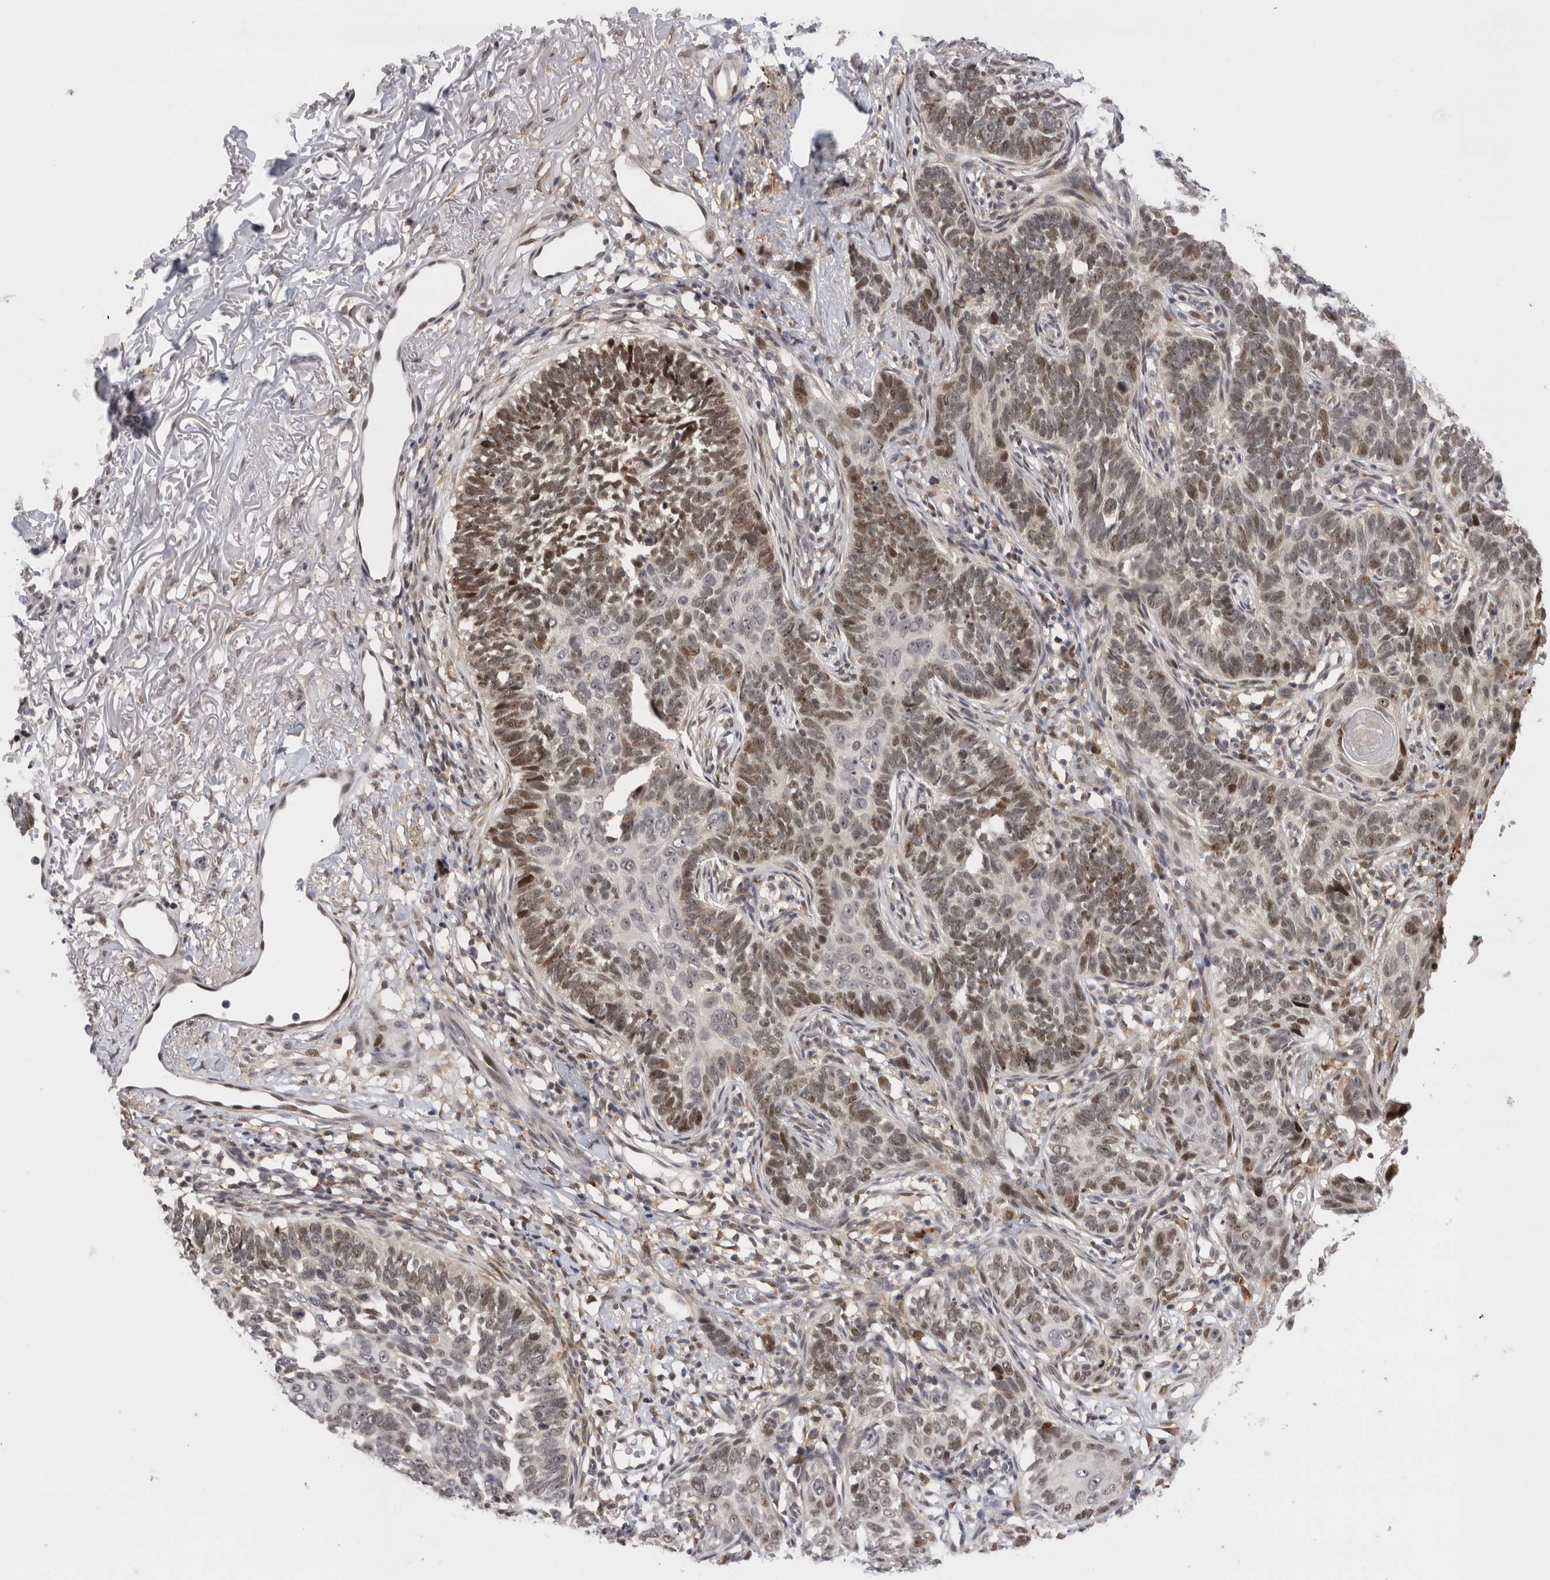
{"staining": {"intensity": "moderate", "quantity": ">75%", "location": "nuclear"}, "tissue": "skin cancer", "cell_type": "Tumor cells", "image_type": "cancer", "snomed": [{"axis": "morphology", "description": "Normal tissue, NOS"}, {"axis": "morphology", "description": "Basal cell carcinoma"}, {"axis": "topography", "description": "Skin"}], "caption": "Protein staining displays moderate nuclear expression in approximately >75% of tumor cells in basal cell carcinoma (skin).", "gene": "ZNF521", "patient": {"sex": "male", "age": 77}}